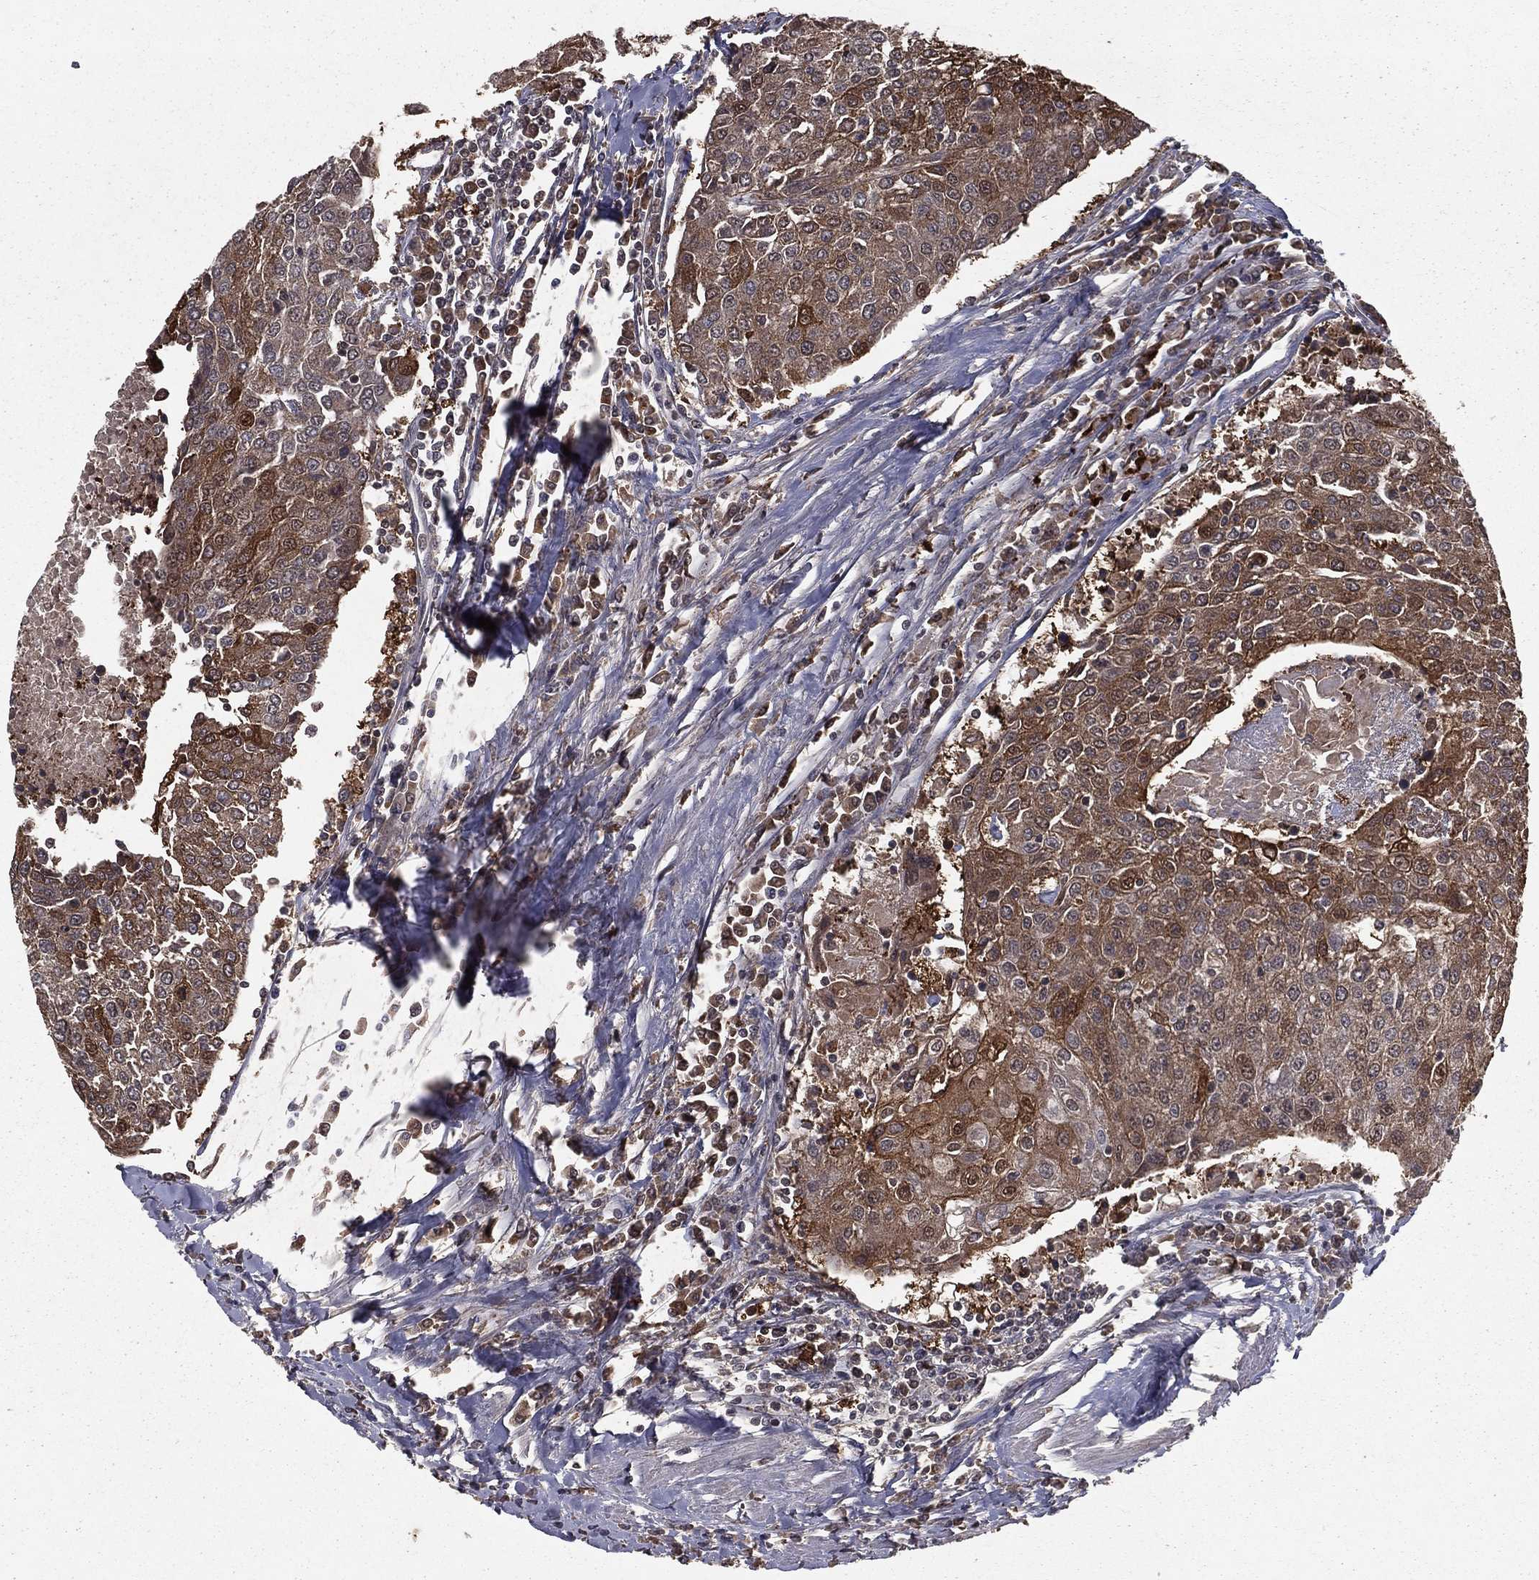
{"staining": {"intensity": "moderate", "quantity": ">75%", "location": "cytoplasmic/membranous"}, "tissue": "urothelial cancer", "cell_type": "Tumor cells", "image_type": "cancer", "snomed": [{"axis": "morphology", "description": "Urothelial carcinoma, High grade"}, {"axis": "topography", "description": "Urinary bladder"}], "caption": "Immunohistochemical staining of urothelial cancer demonstrates moderate cytoplasmic/membranous protein staining in approximately >75% of tumor cells.", "gene": "ZDHHC15", "patient": {"sex": "female", "age": 85}}